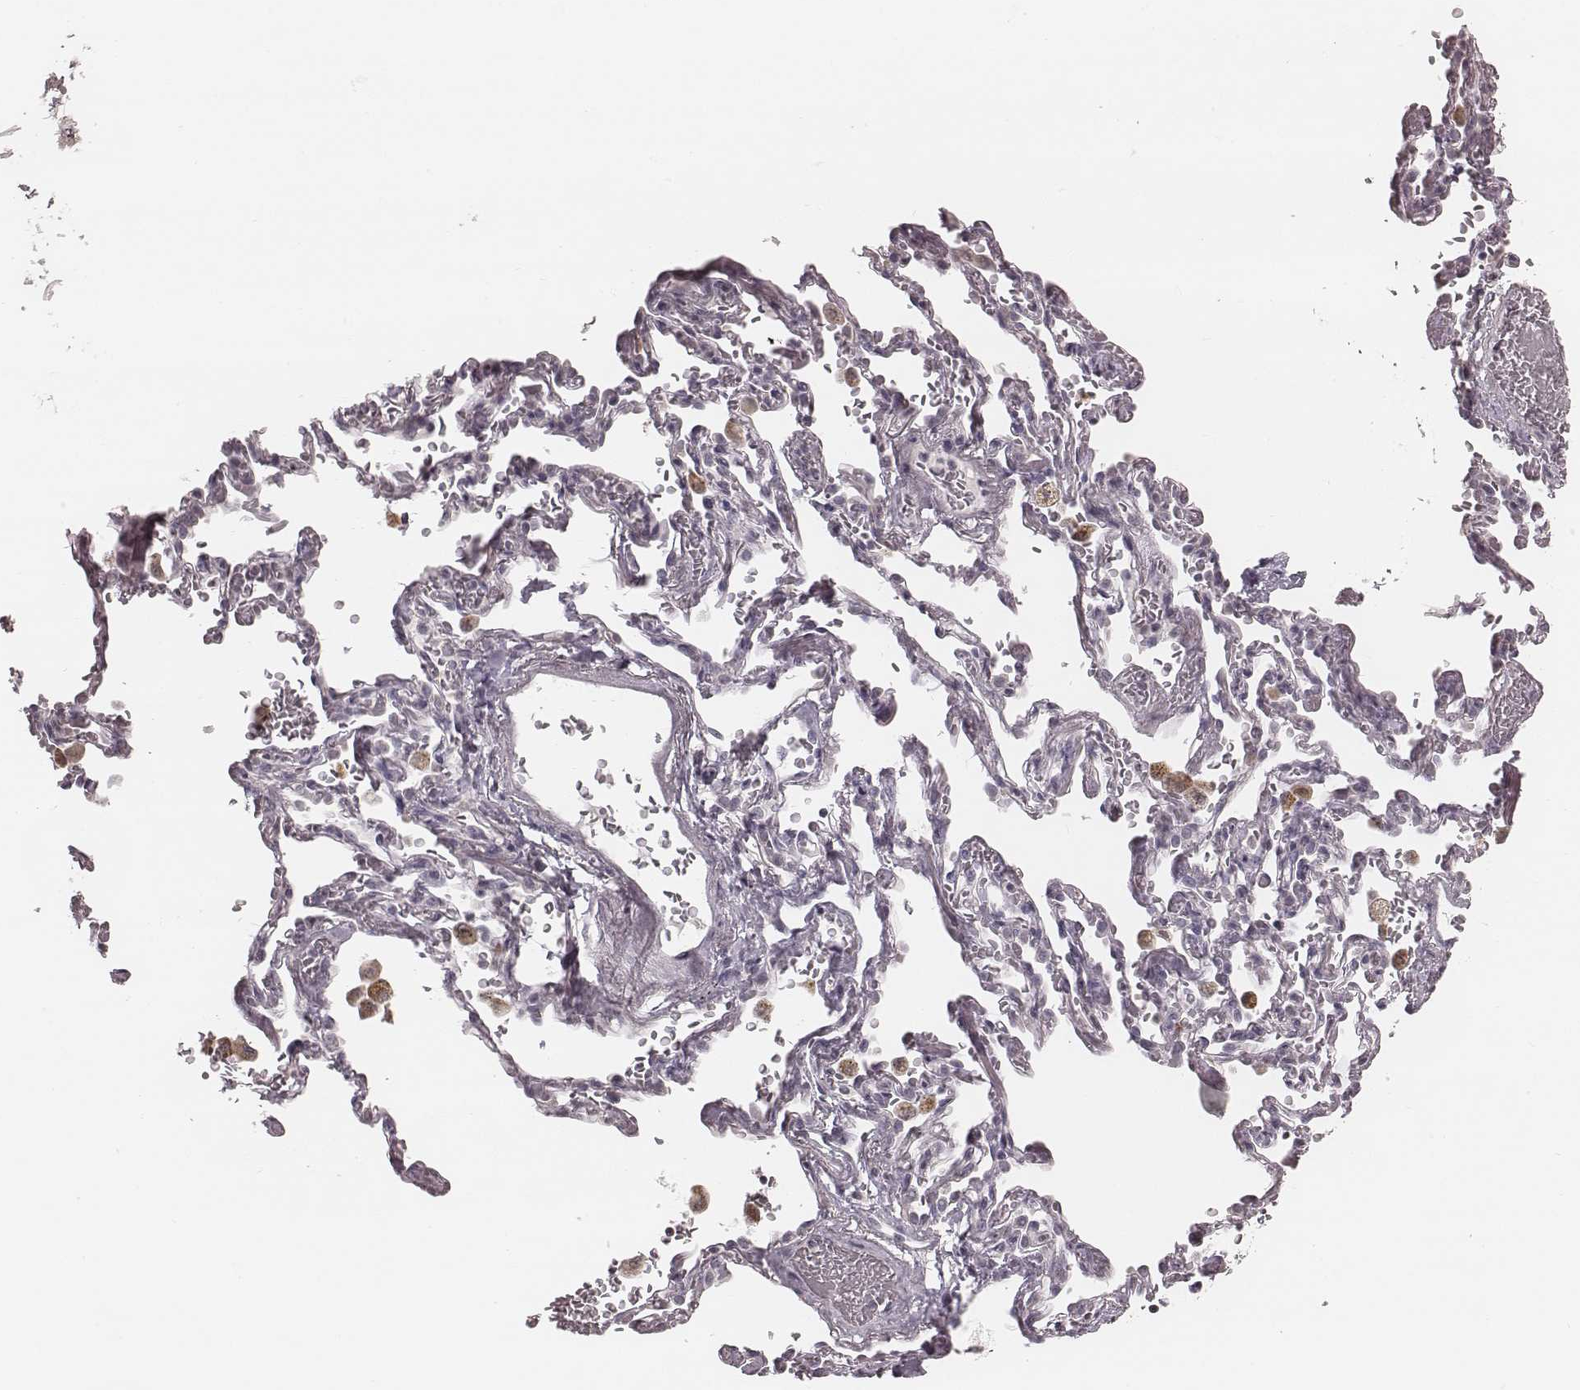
{"staining": {"intensity": "negative", "quantity": "none", "location": "none"}, "tissue": "soft tissue", "cell_type": "Fibroblasts", "image_type": "normal", "snomed": [{"axis": "morphology", "description": "Normal tissue, NOS"}, {"axis": "topography", "description": "Cartilage tissue"}, {"axis": "topography", "description": "Bronchus"}, {"axis": "topography", "description": "Peripheral nerve tissue"}], "caption": "An immunohistochemistry micrograph of benign soft tissue is shown. There is no staining in fibroblasts of soft tissue. (DAB (3,3'-diaminobenzidine) immunohistochemistry (IHC) visualized using brightfield microscopy, high magnification).", "gene": "IQCG", "patient": {"sex": "male", "age": 67}}